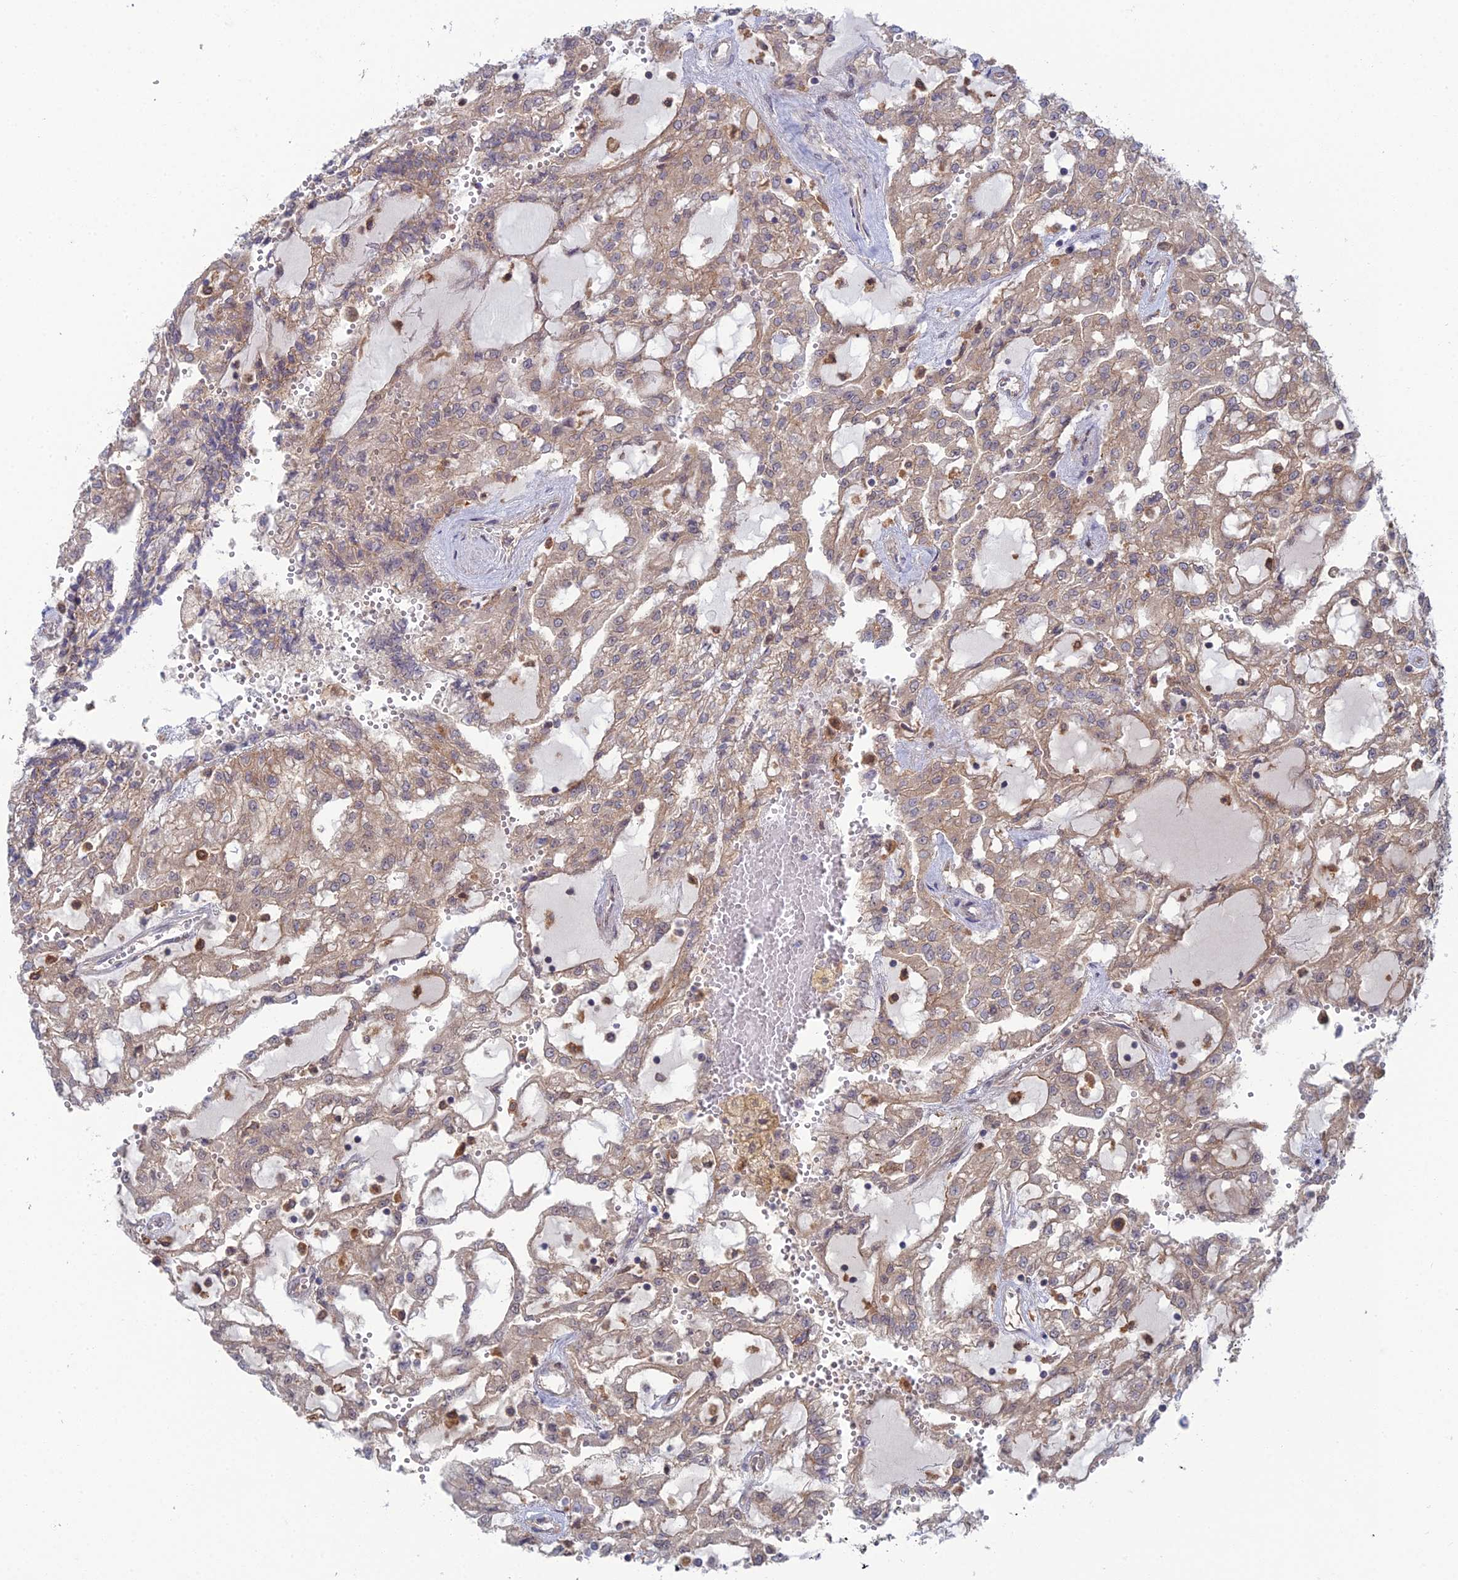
{"staining": {"intensity": "weak", "quantity": ">75%", "location": "cytoplasmic/membranous"}, "tissue": "renal cancer", "cell_type": "Tumor cells", "image_type": "cancer", "snomed": [{"axis": "morphology", "description": "Adenocarcinoma, NOS"}, {"axis": "topography", "description": "Kidney"}], "caption": "Immunohistochemical staining of human renal adenocarcinoma reveals low levels of weak cytoplasmic/membranous expression in about >75% of tumor cells.", "gene": "ABHD1", "patient": {"sex": "male", "age": 63}}